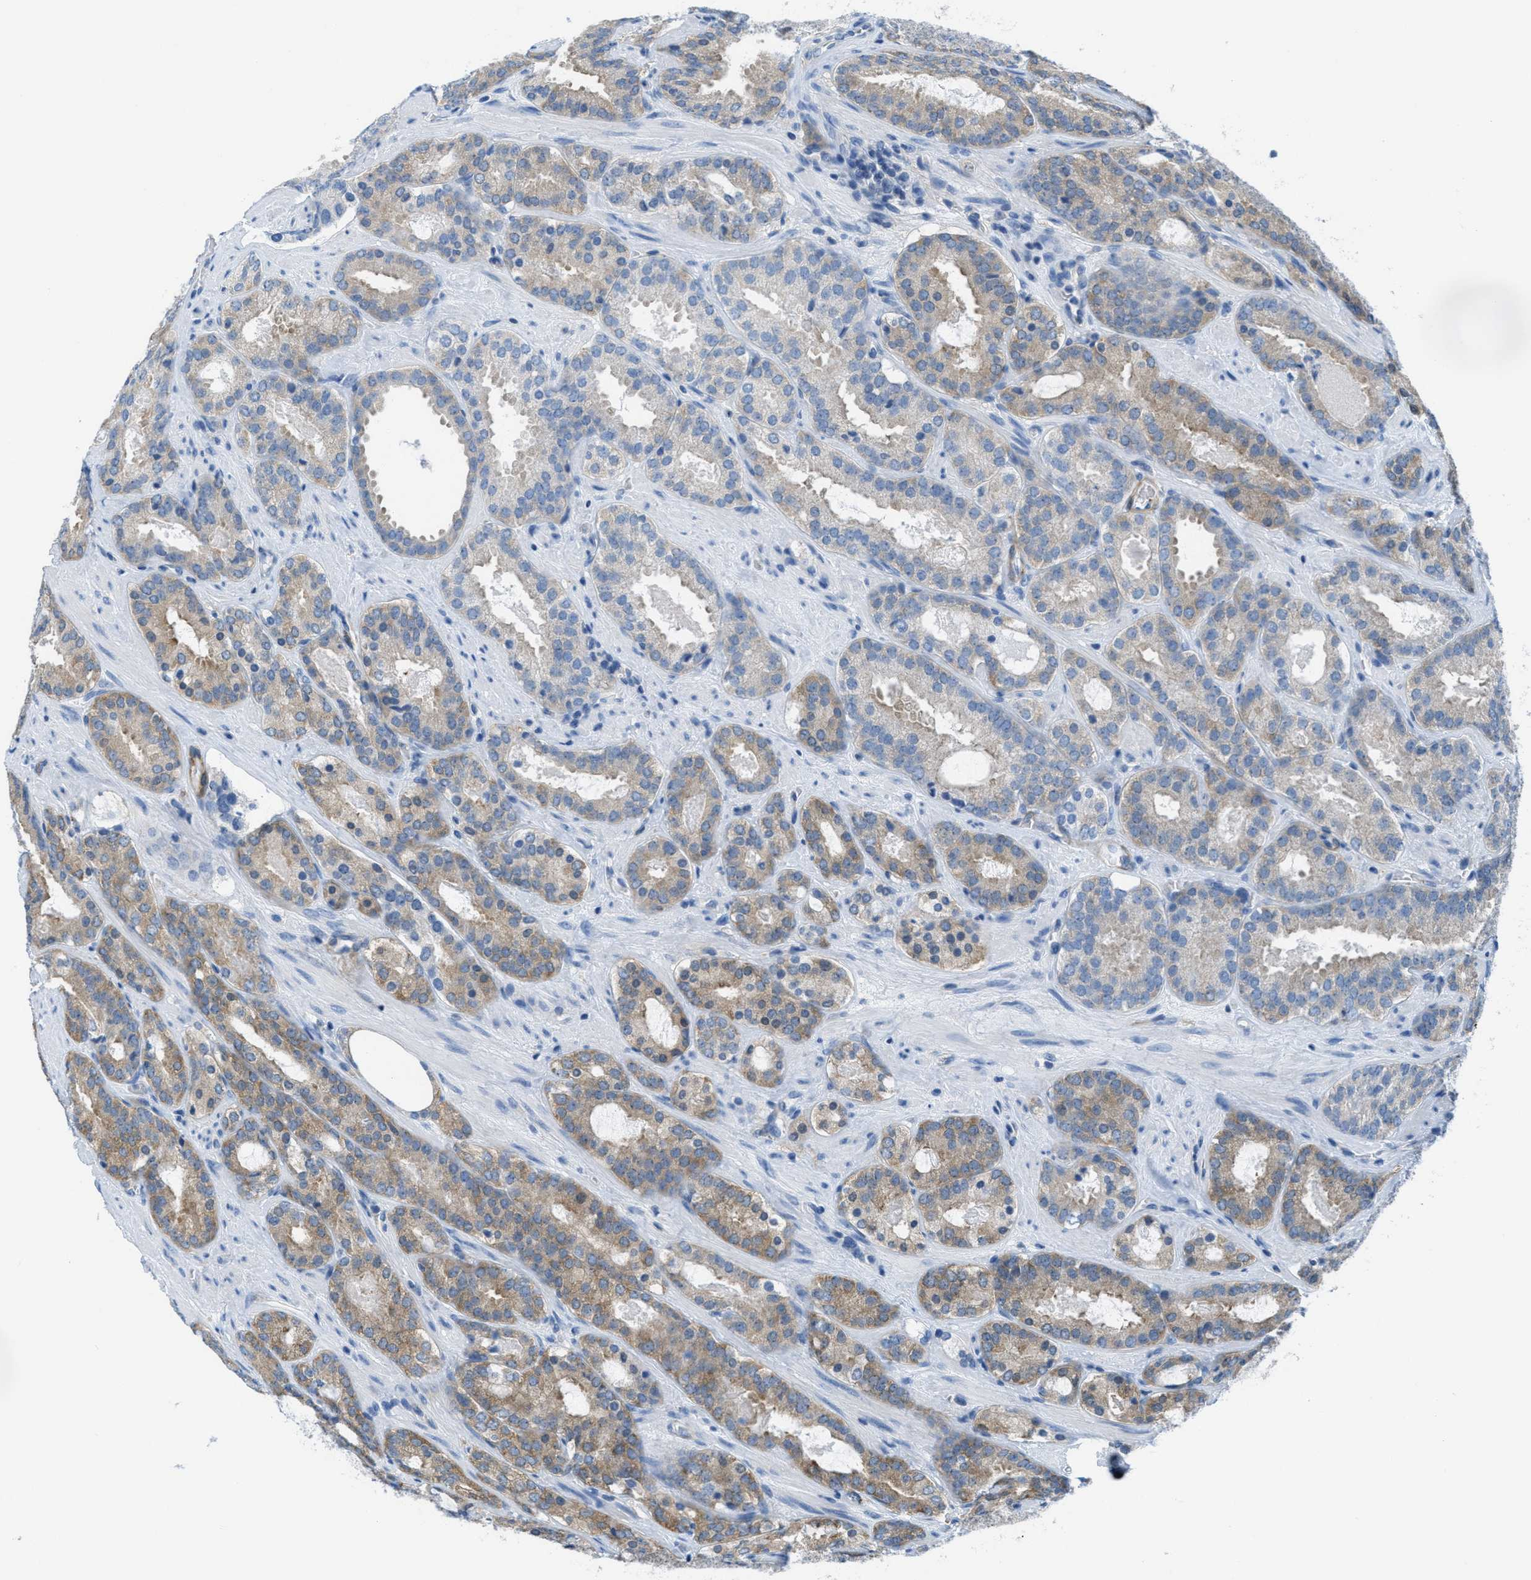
{"staining": {"intensity": "moderate", "quantity": "<25%", "location": "cytoplasmic/membranous"}, "tissue": "prostate cancer", "cell_type": "Tumor cells", "image_type": "cancer", "snomed": [{"axis": "morphology", "description": "Adenocarcinoma, Low grade"}, {"axis": "topography", "description": "Prostate"}], "caption": "Moderate cytoplasmic/membranous protein staining is seen in about <25% of tumor cells in adenocarcinoma (low-grade) (prostate). The staining was performed using DAB to visualize the protein expression in brown, while the nuclei were stained in blue with hematoxylin (Magnification: 20x).", "gene": "MAPRE2", "patient": {"sex": "male", "age": 69}}